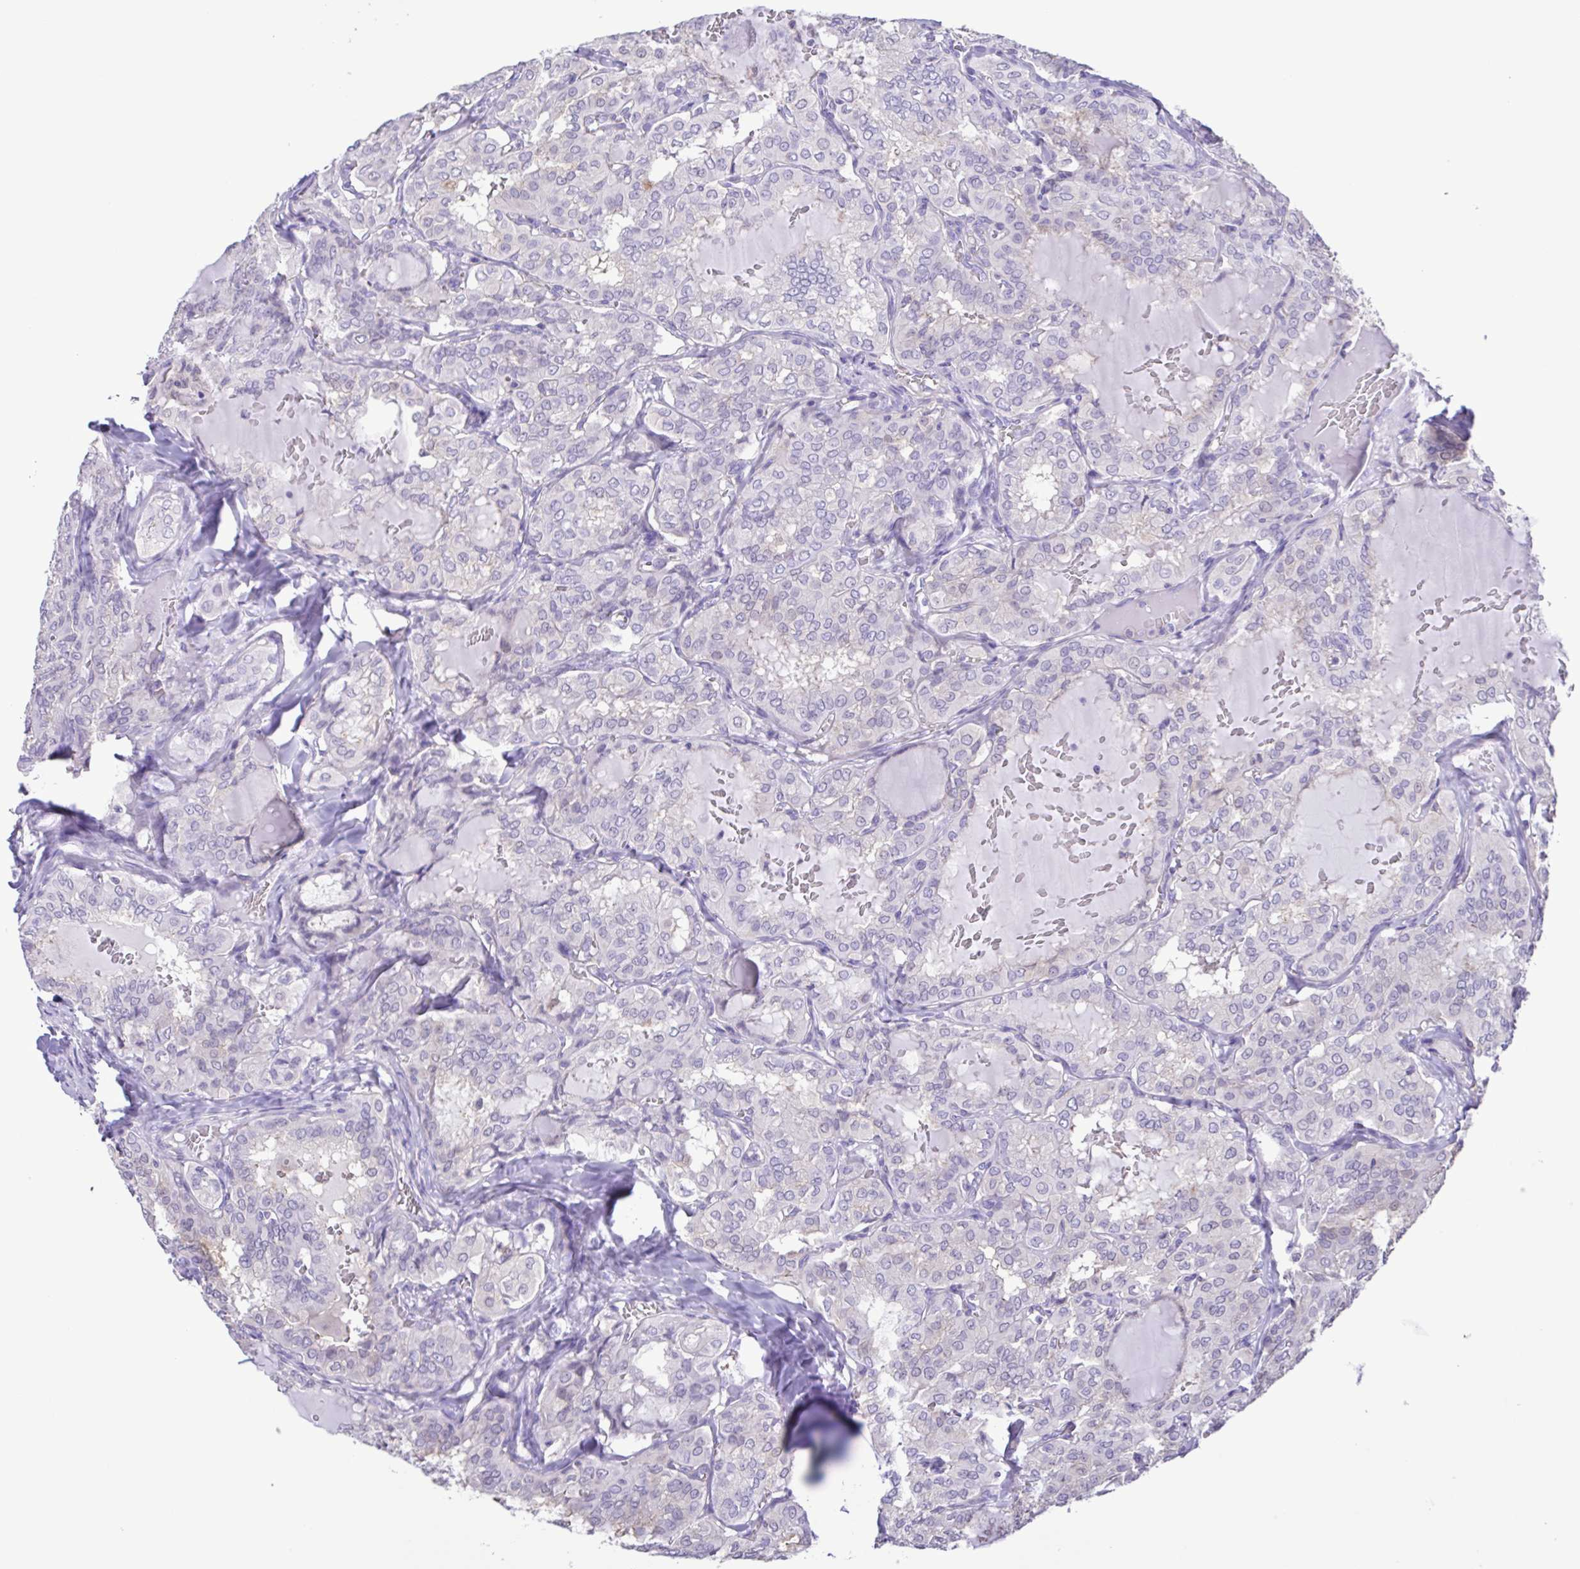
{"staining": {"intensity": "negative", "quantity": "none", "location": "none"}, "tissue": "thyroid cancer", "cell_type": "Tumor cells", "image_type": "cancer", "snomed": [{"axis": "morphology", "description": "Papillary adenocarcinoma, NOS"}, {"axis": "topography", "description": "Thyroid gland"}], "caption": "The immunohistochemistry (IHC) histopathology image has no significant staining in tumor cells of thyroid cancer tissue.", "gene": "CYP17A1", "patient": {"sex": "male", "age": 20}}